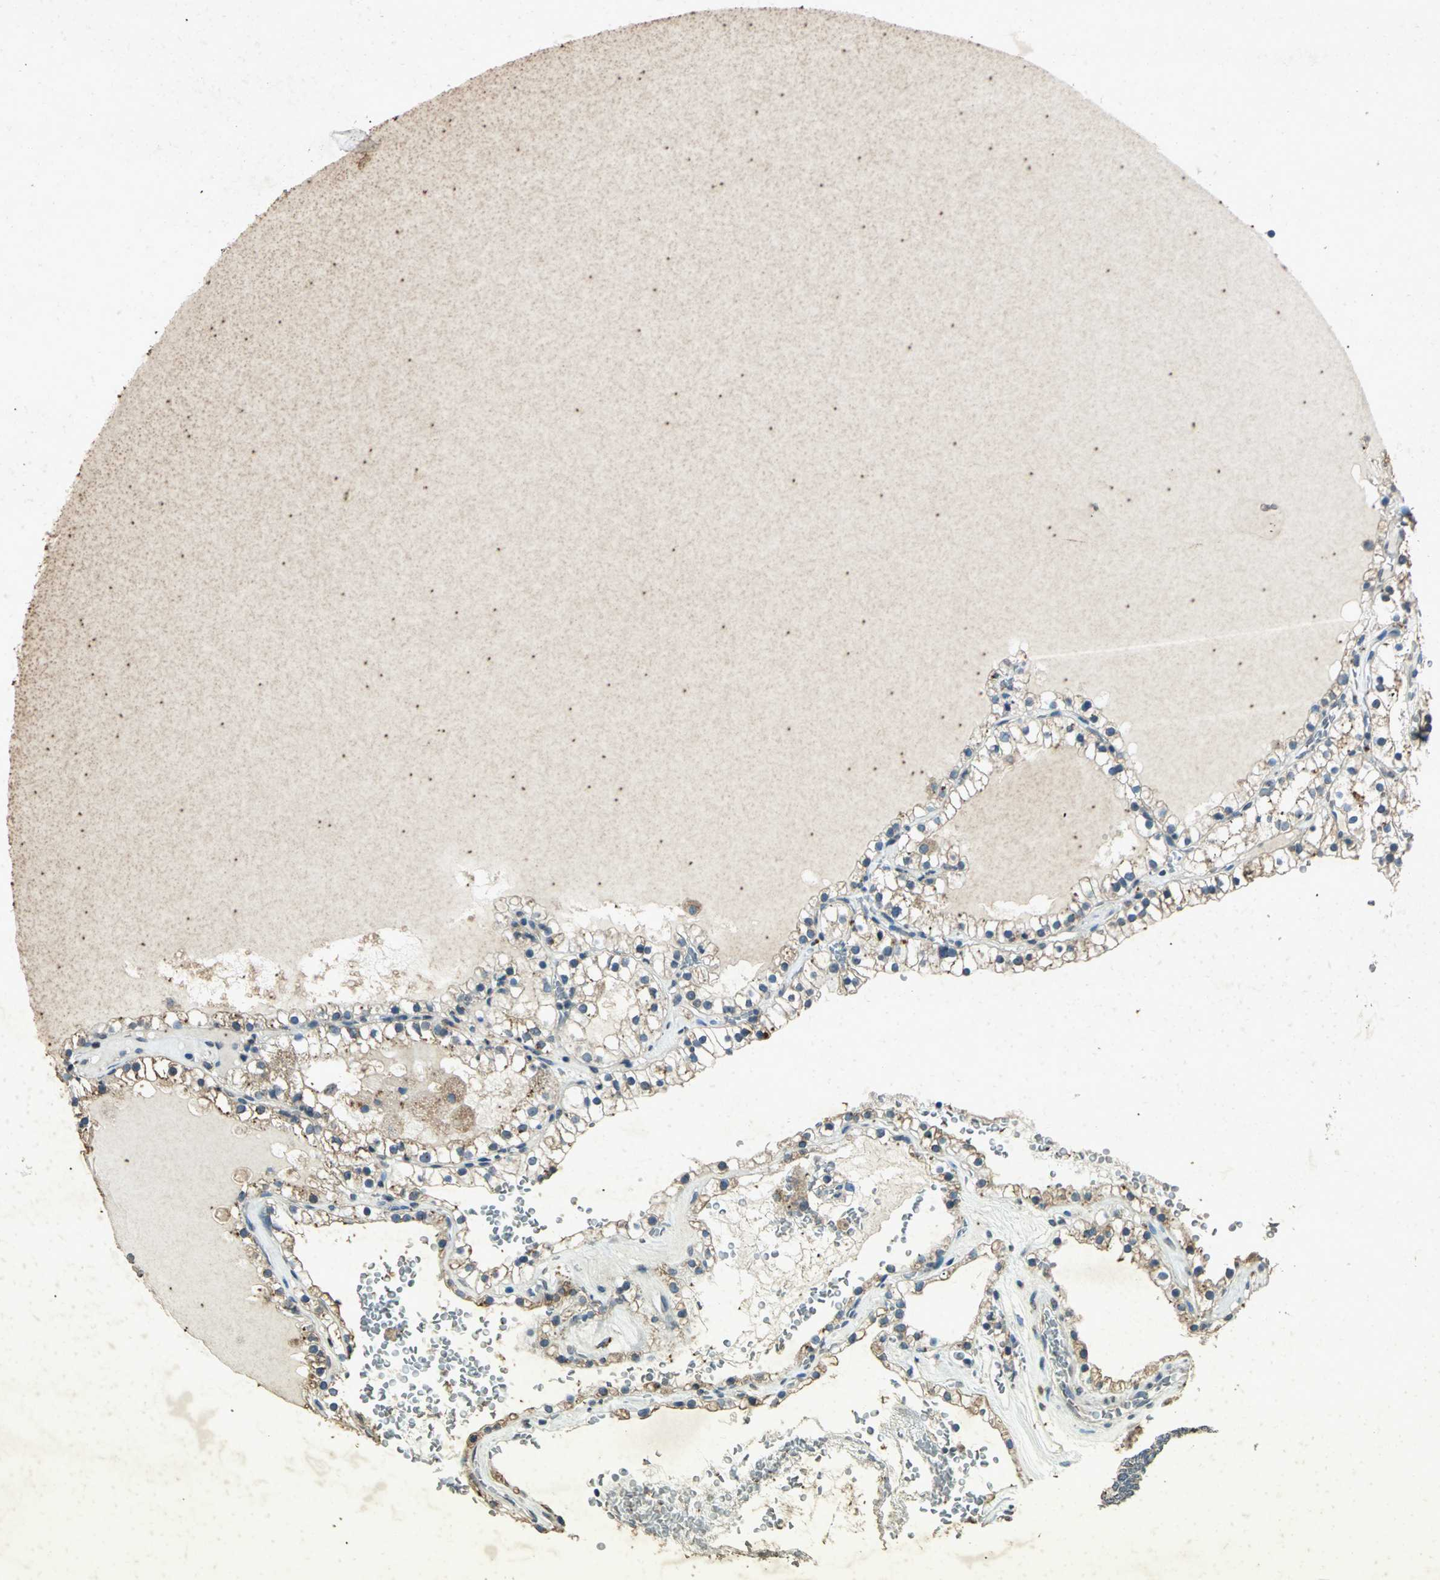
{"staining": {"intensity": "weak", "quantity": "<25%", "location": "cytoplasmic/membranous"}, "tissue": "renal cancer", "cell_type": "Tumor cells", "image_type": "cancer", "snomed": [{"axis": "morphology", "description": "Adenocarcinoma, NOS"}, {"axis": "topography", "description": "Kidney"}], "caption": "IHC photomicrograph of neoplastic tissue: renal cancer stained with DAB (3,3'-diaminobenzidine) exhibits no significant protein positivity in tumor cells.", "gene": "PSEN1", "patient": {"sex": "female", "age": 41}}